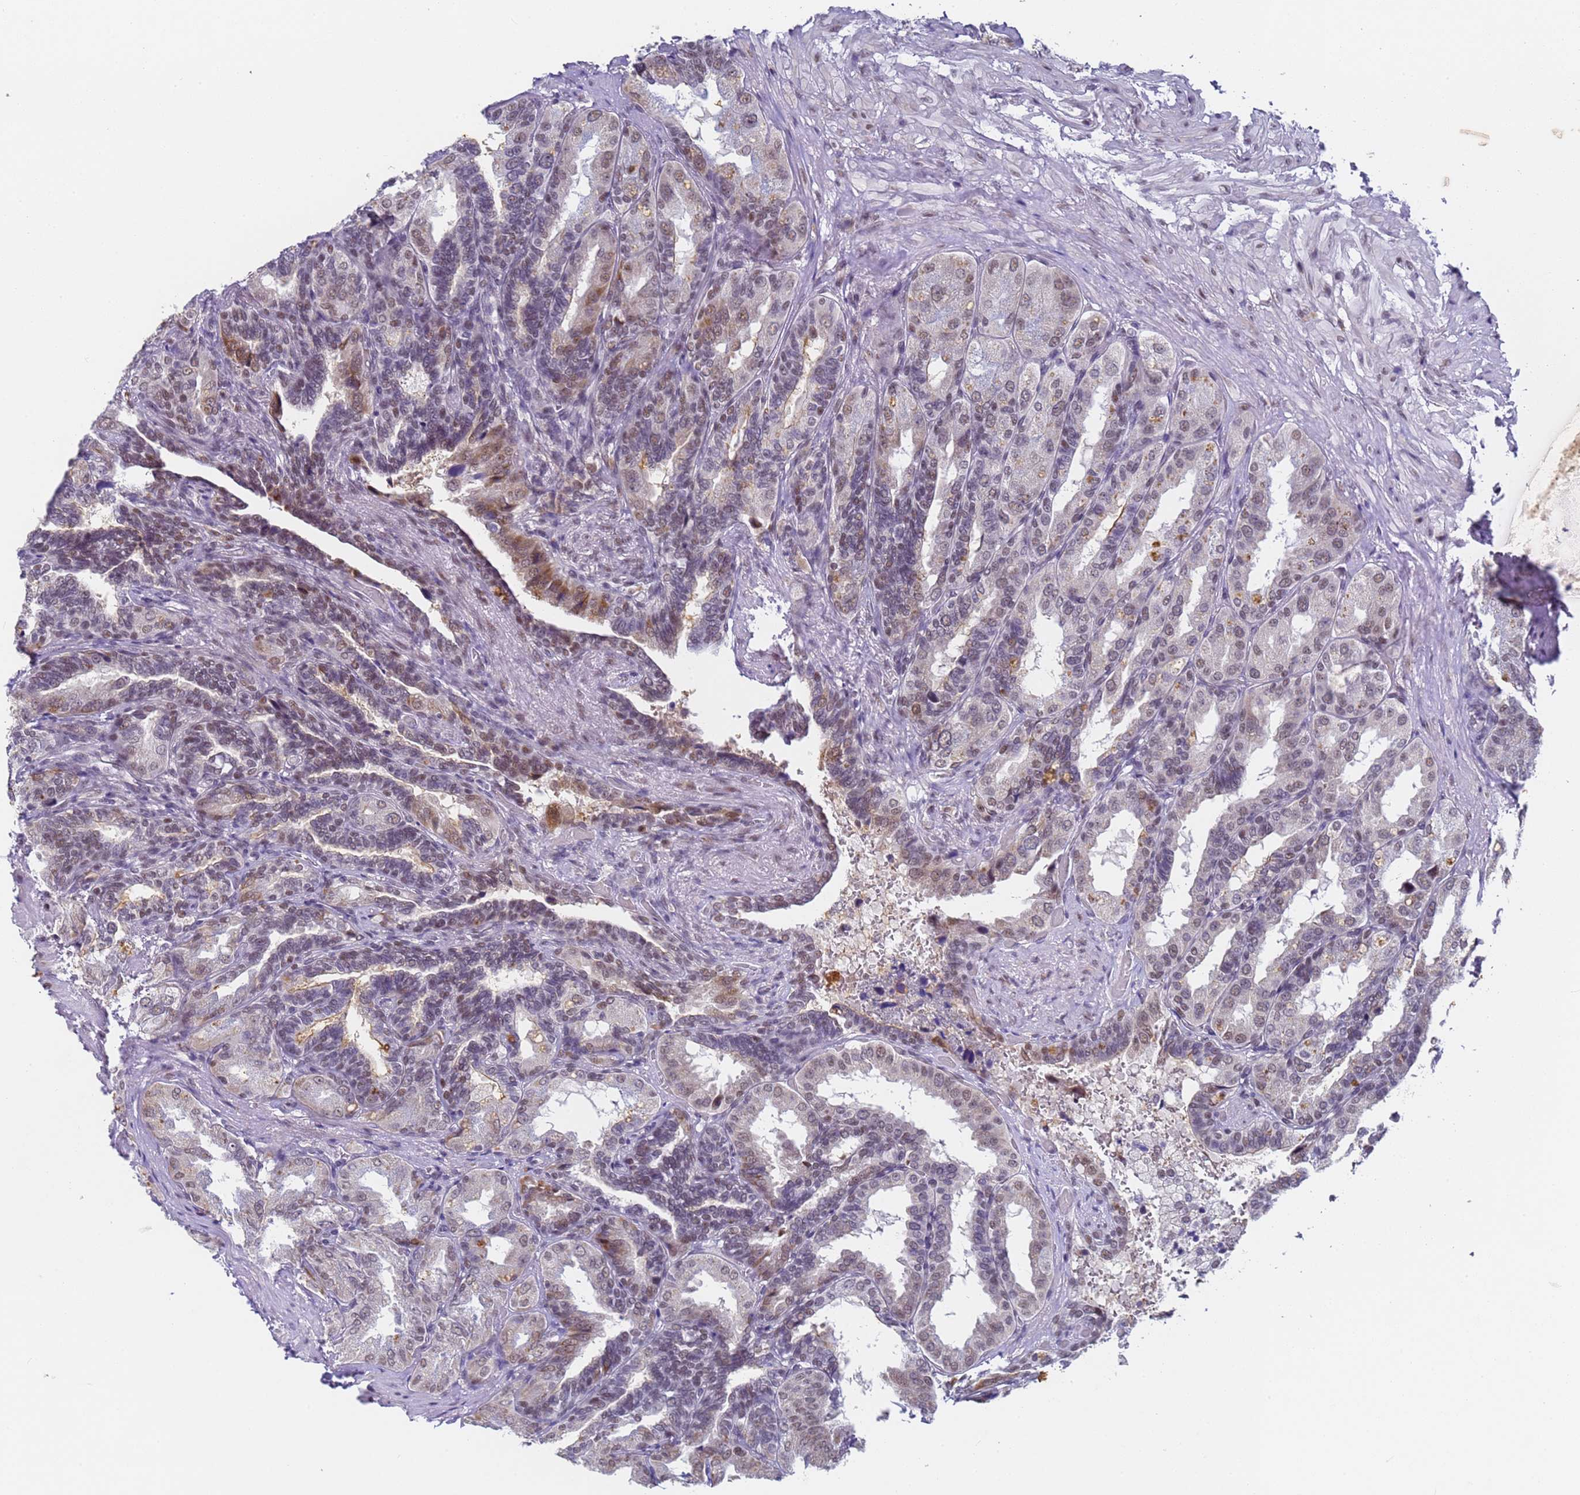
{"staining": {"intensity": "moderate", "quantity": ">75%", "location": "nuclear"}, "tissue": "seminal vesicle", "cell_type": "Glandular cells", "image_type": "normal", "snomed": [{"axis": "morphology", "description": "Normal tissue, NOS"}, {"axis": "topography", "description": "Seminal veicle"}, {"axis": "topography", "description": "Peripheral nerve tissue"}], "caption": "Immunohistochemical staining of unremarkable human seminal vesicle exhibits moderate nuclear protein positivity in approximately >75% of glandular cells.", "gene": "FNBP4", "patient": {"sex": "male", "age": 63}}